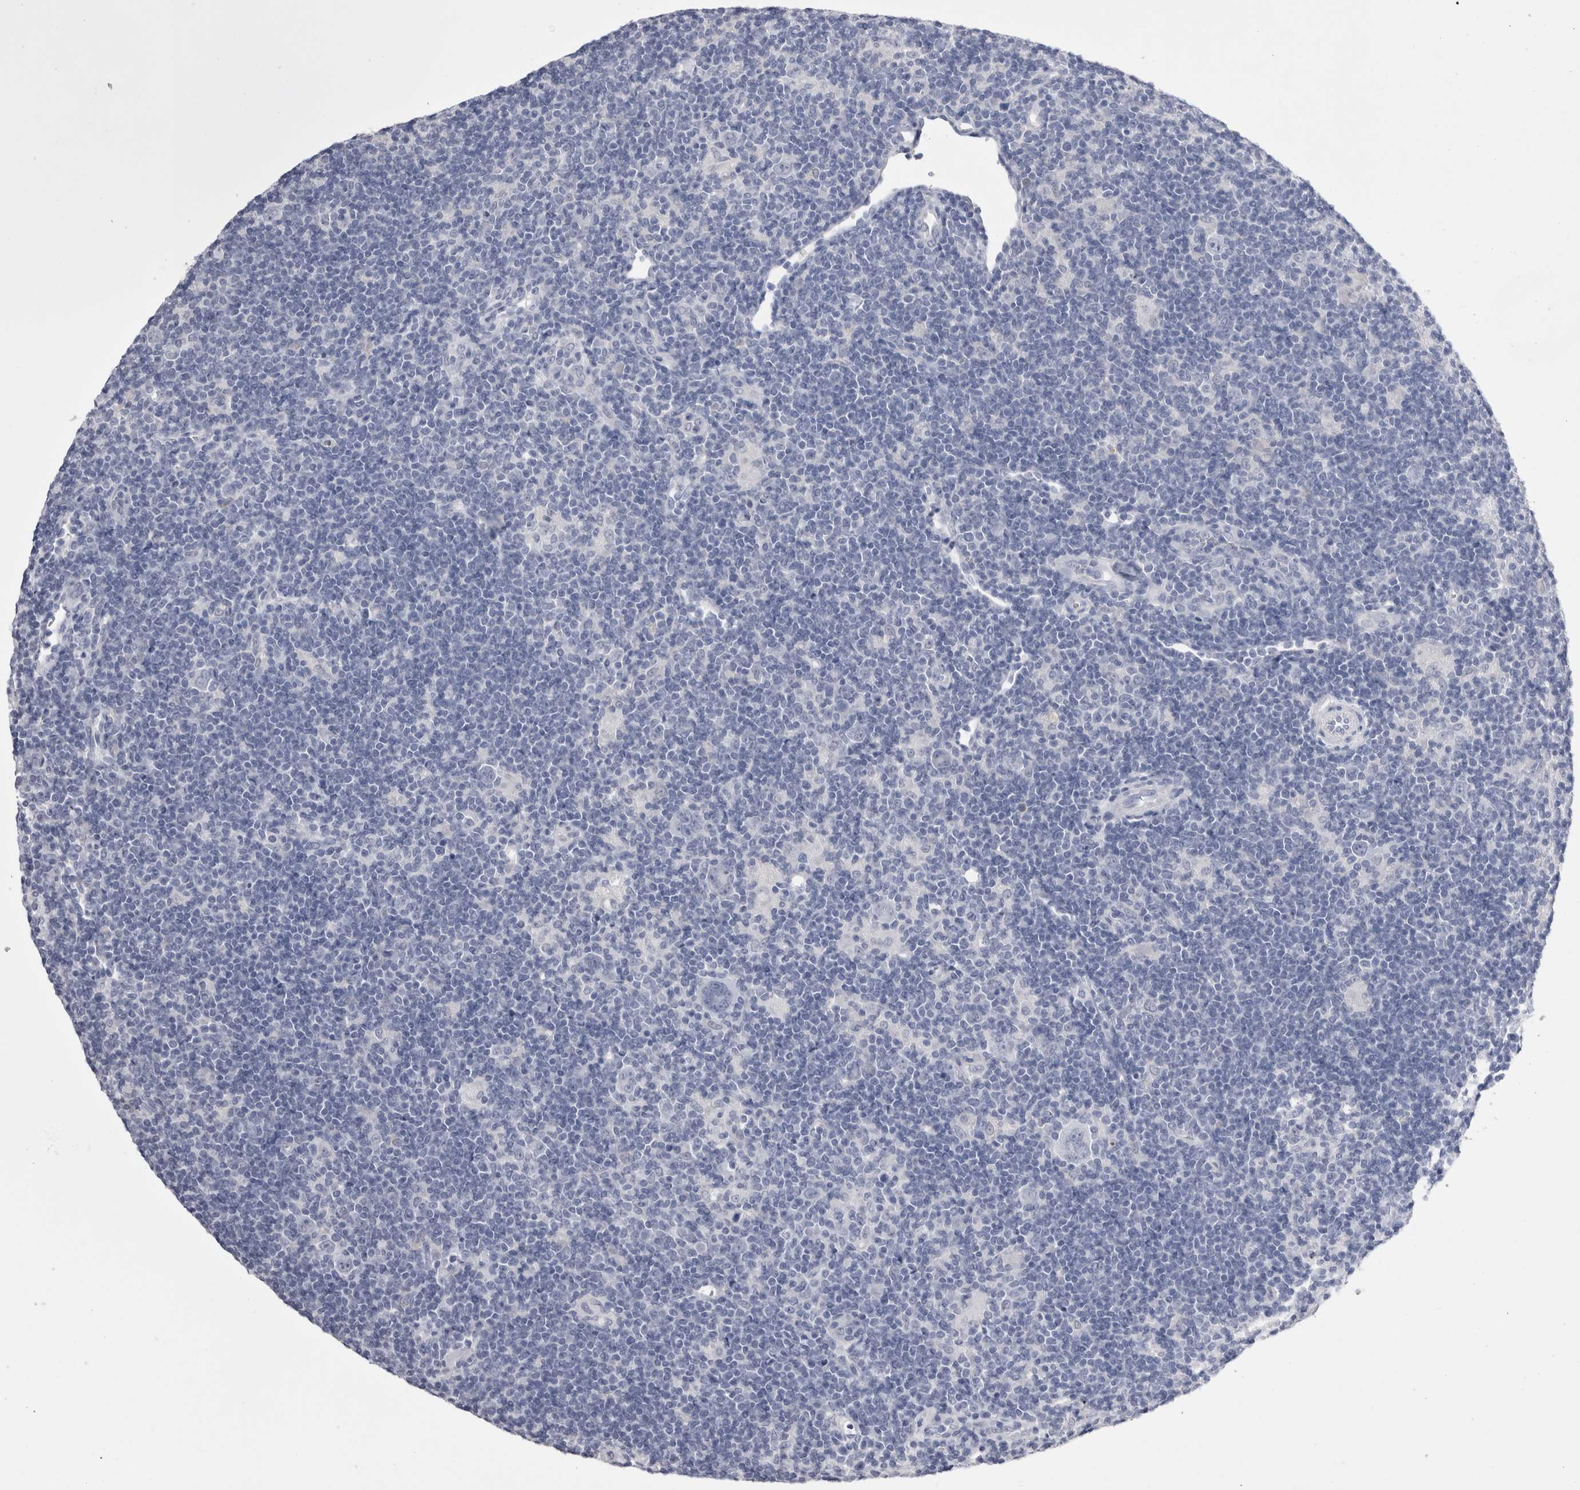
{"staining": {"intensity": "negative", "quantity": "none", "location": "none"}, "tissue": "lymphoma", "cell_type": "Tumor cells", "image_type": "cancer", "snomed": [{"axis": "morphology", "description": "Hodgkin's disease, NOS"}, {"axis": "topography", "description": "Lymph node"}], "caption": "Tumor cells are negative for protein expression in human Hodgkin's disease. (Brightfield microscopy of DAB (3,3'-diaminobenzidine) immunohistochemistry (IHC) at high magnification).", "gene": "CDHR5", "patient": {"sex": "female", "age": 57}}